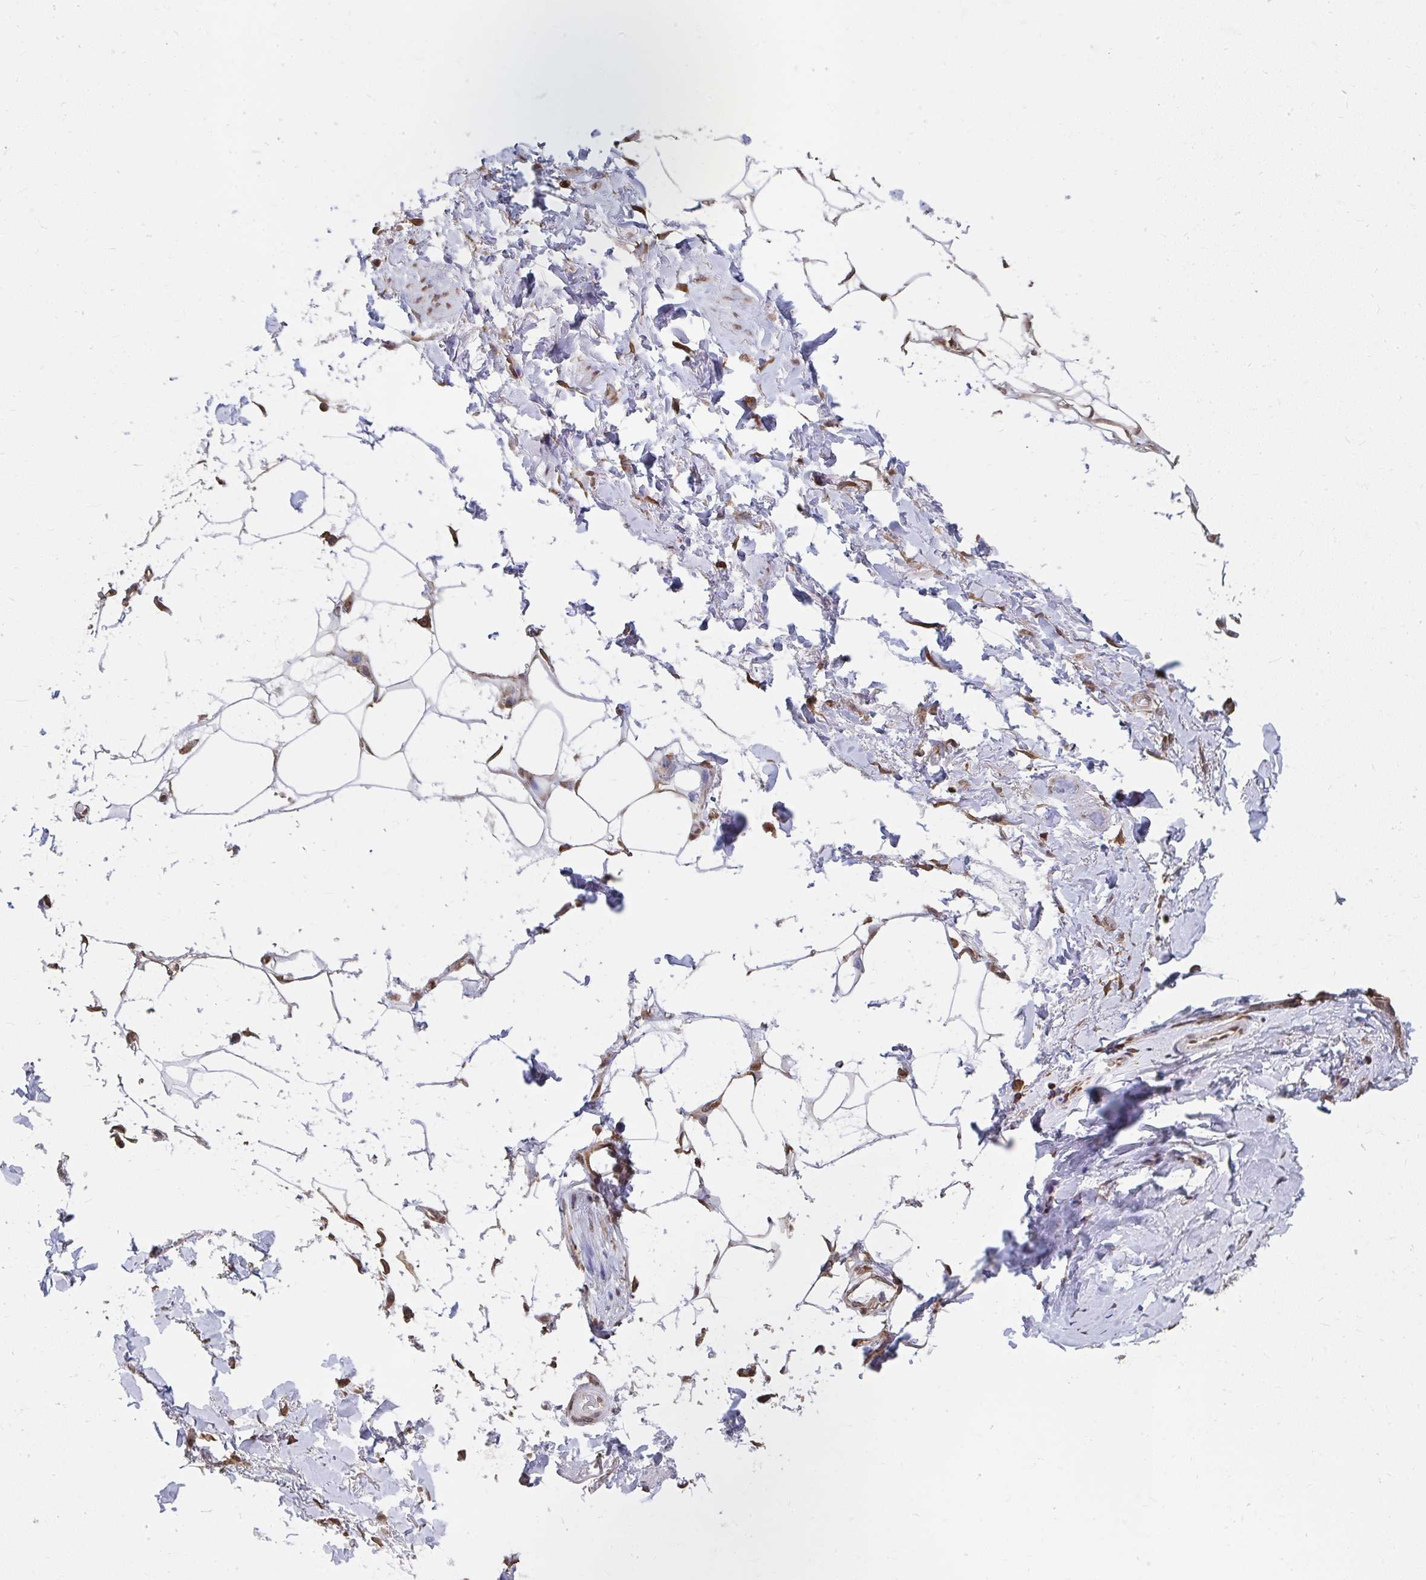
{"staining": {"intensity": "weak", "quantity": "<25%", "location": "cytoplasmic/membranous,nuclear"}, "tissue": "adipose tissue", "cell_type": "Adipocytes", "image_type": "normal", "snomed": [{"axis": "morphology", "description": "Normal tissue, NOS"}, {"axis": "topography", "description": "Vagina"}, {"axis": "topography", "description": "Peripheral nerve tissue"}], "caption": "Immunohistochemical staining of benign human adipose tissue displays no significant positivity in adipocytes.", "gene": "SYNCRIP", "patient": {"sex": "female", "age": 71}}